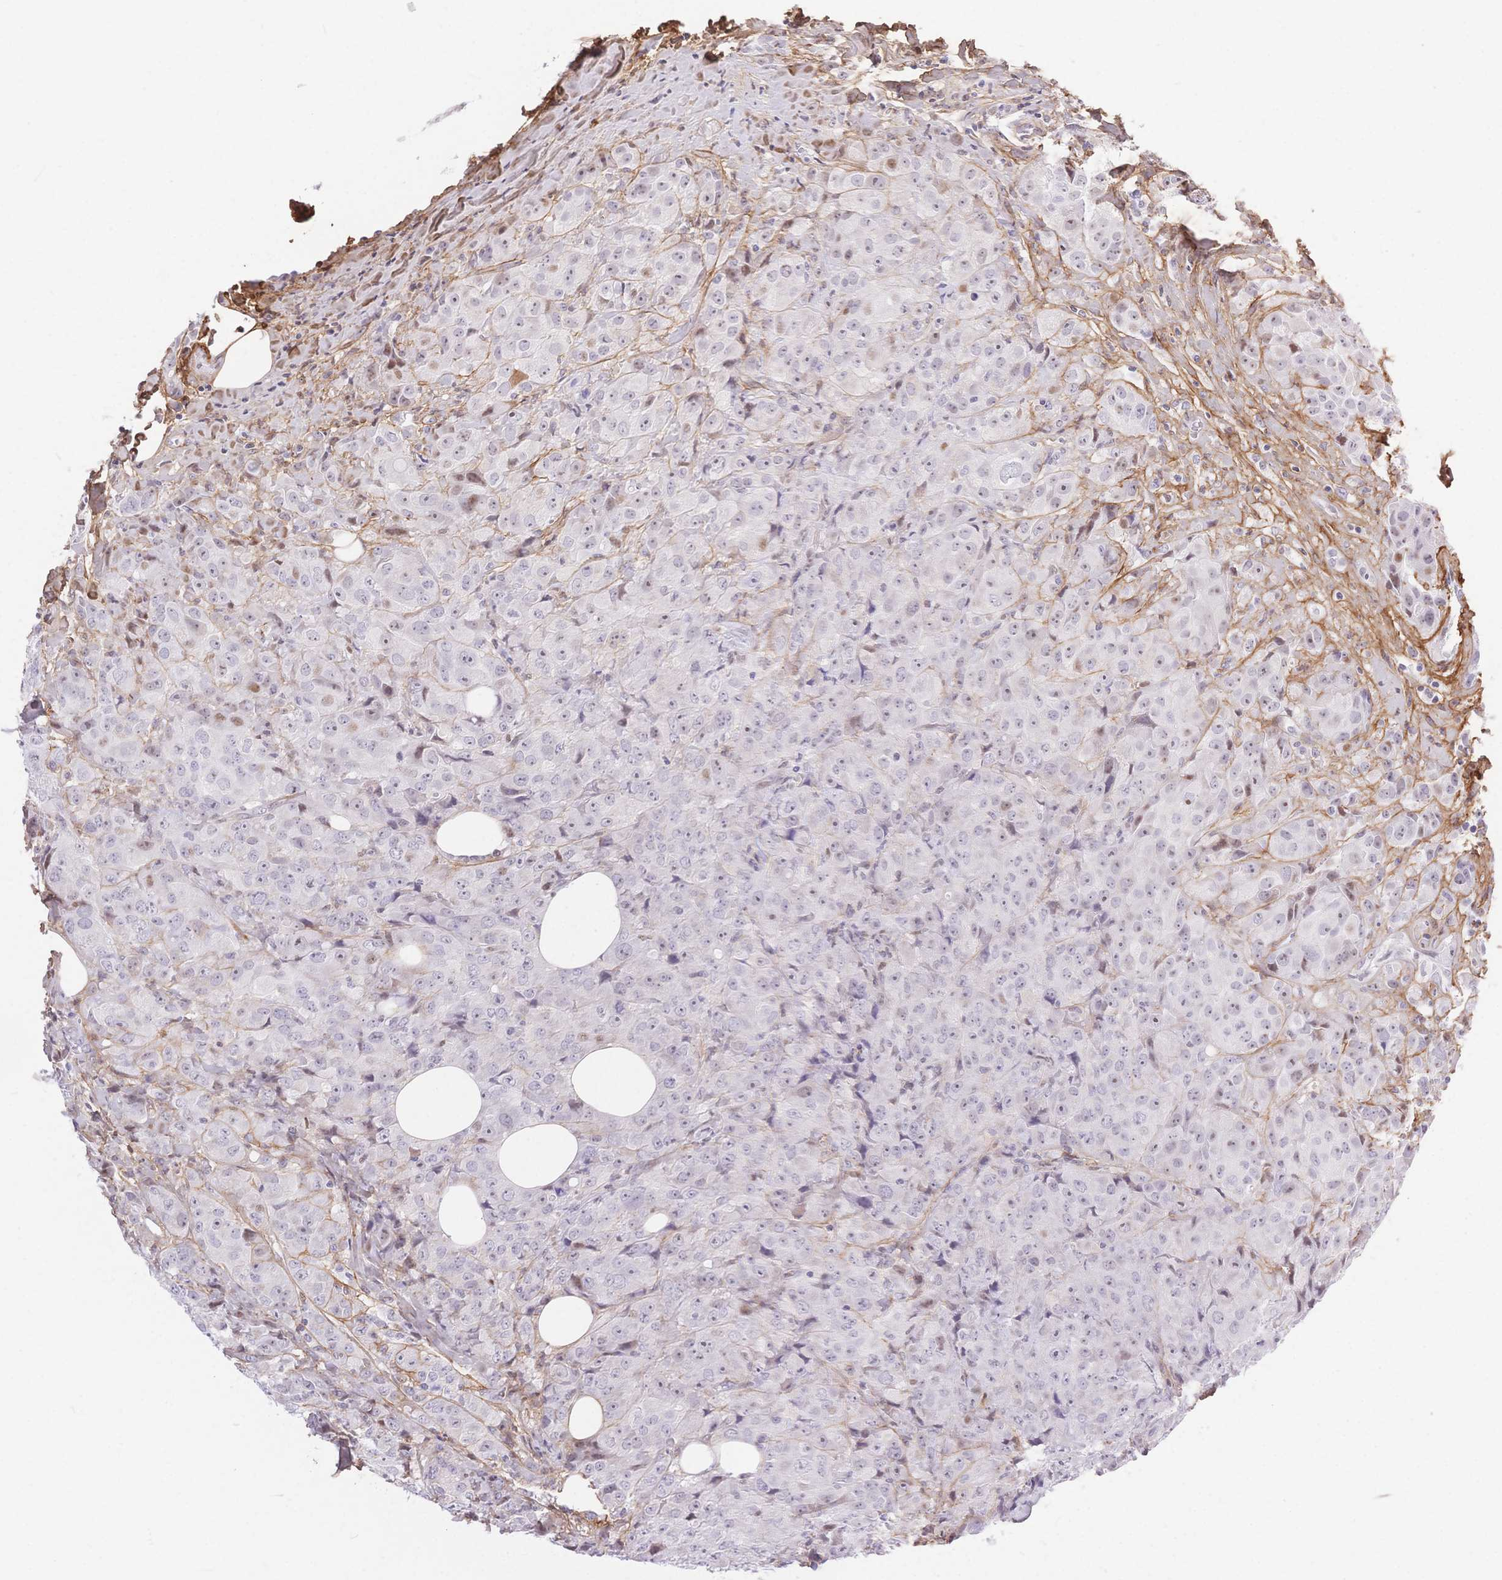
{"staining": {"intensity": "negative", "quantity": "none", "location": "none"}, "tissue": "breast cancer", "cell_type": "Tumor cells", "image_type": "cancer", "snomed": [{"axis": "morphology", "description": "Normal tissue, NOS"}, {"axis": "morphology", "description": "Duct carcinoma"}, {"axis": "topography", "description": "Breast"}], "caption": "Breast cancer (invasive ductal carcinoma) was stained to show a protein in brown. There is no significant expression in tumor cells.", "gene": "PDZD2", "patient": {"sex": "female", "age": 43}}